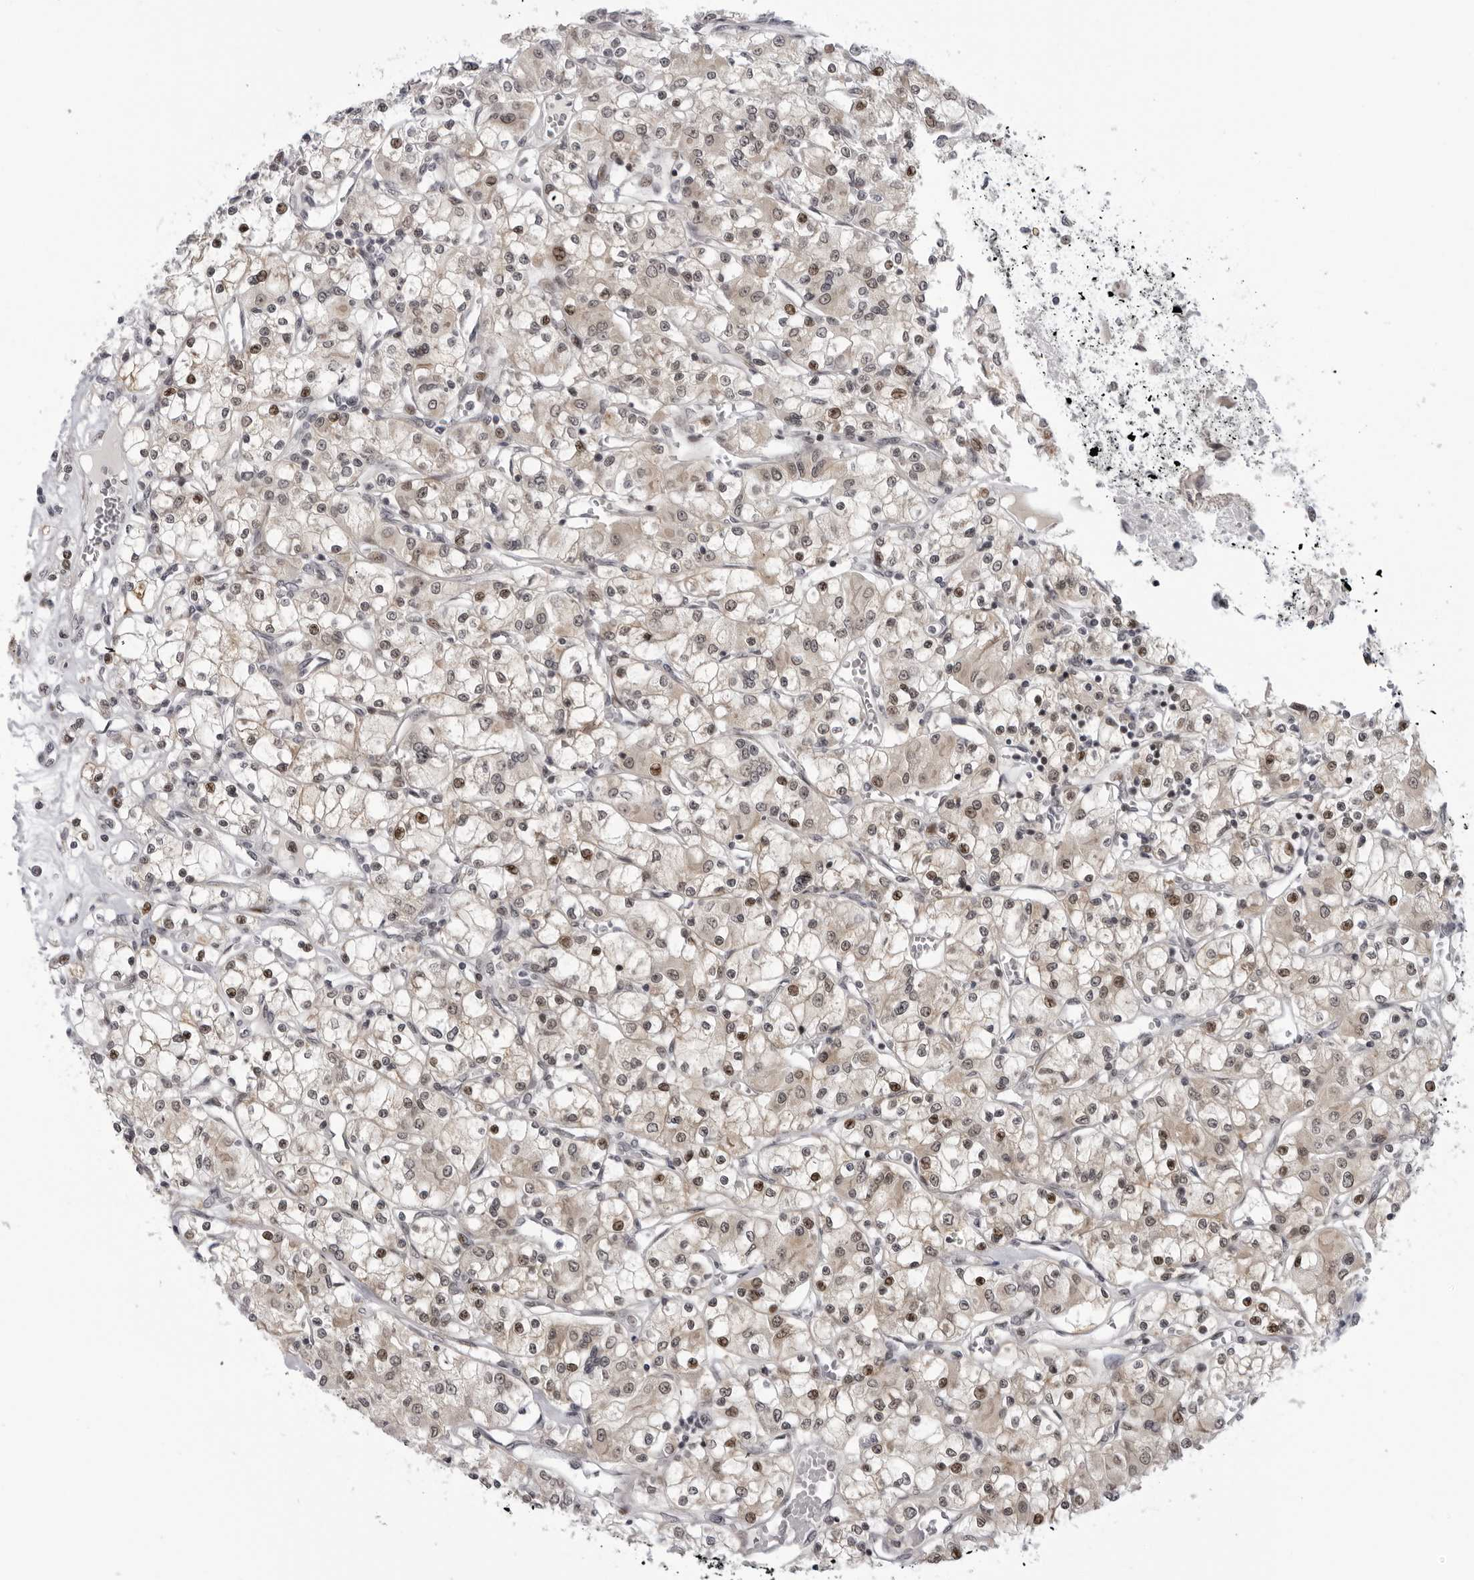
{"staining": {"intensity": "moderate", "quantity": ">75%", "location": "nuclear"}, "tissue": "renal cancer", "cell_type": "Tumor cells", "image_type": "cancer", "snomed": [{"axis": "morphology", "description": "Adenocarcinoma, NOS"}, {"axis": "topography", "description": "Kidney"}], "caption": "Tumor cells reveal moderate nuclear positivity in approximately >75% of cells in renal adenocarcinoma.", "gene": "ALPK2", "patient": {"sex": "female", "age": 59}}